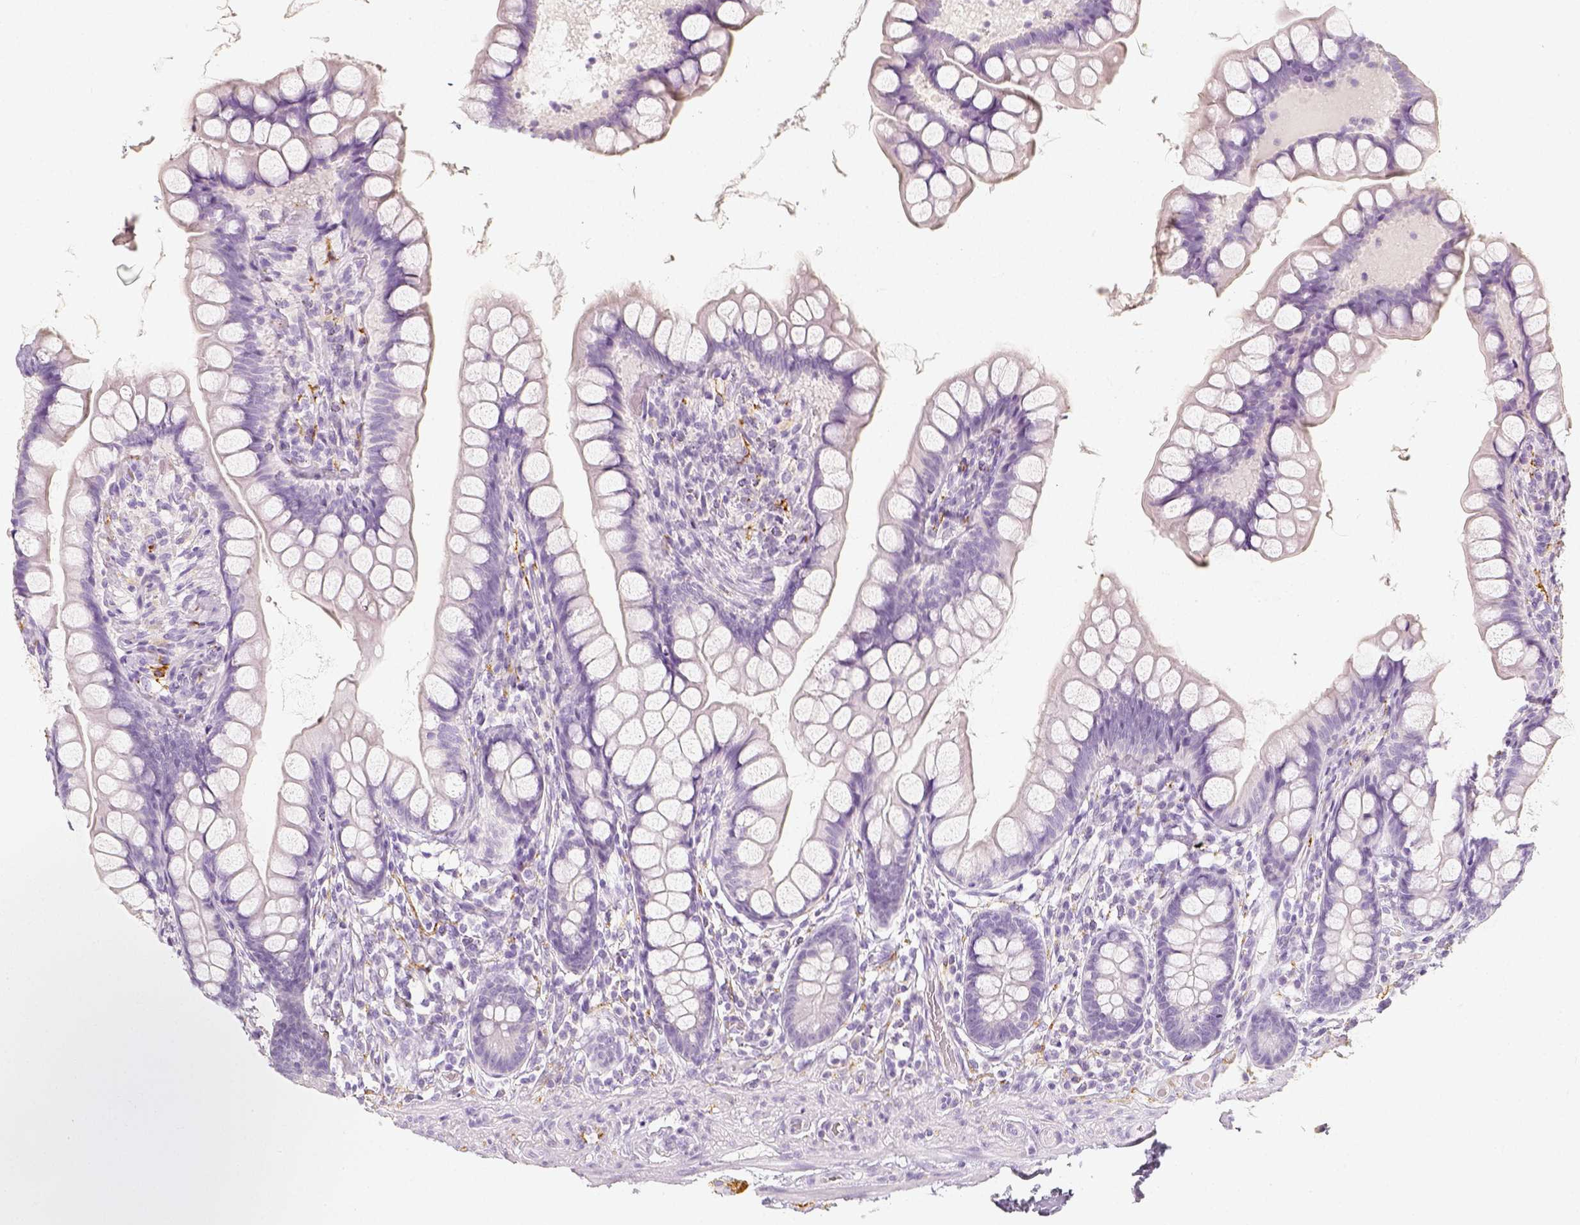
{"staining": {"intensity": "negative", "quantity": "none", "location": "none"}, "tissue": "small intestine", "cell_type": "Glandular cells", "image_type": "normal", "snomed": [{"axis": "morphology", "description": "Normal tissue, NOS"}, {"axis": "topography", "description": "Small intestine"}], "caption": "Photomicrograph shows no protein expression in glandular cells of benign small intestine. Brightfield microscopy of IHC stained with DAB (brown) and hematoxylin (blue), captured at high magnification.", "gene": "NECAB2", "patient": {"sex": "male", "age": 70}}